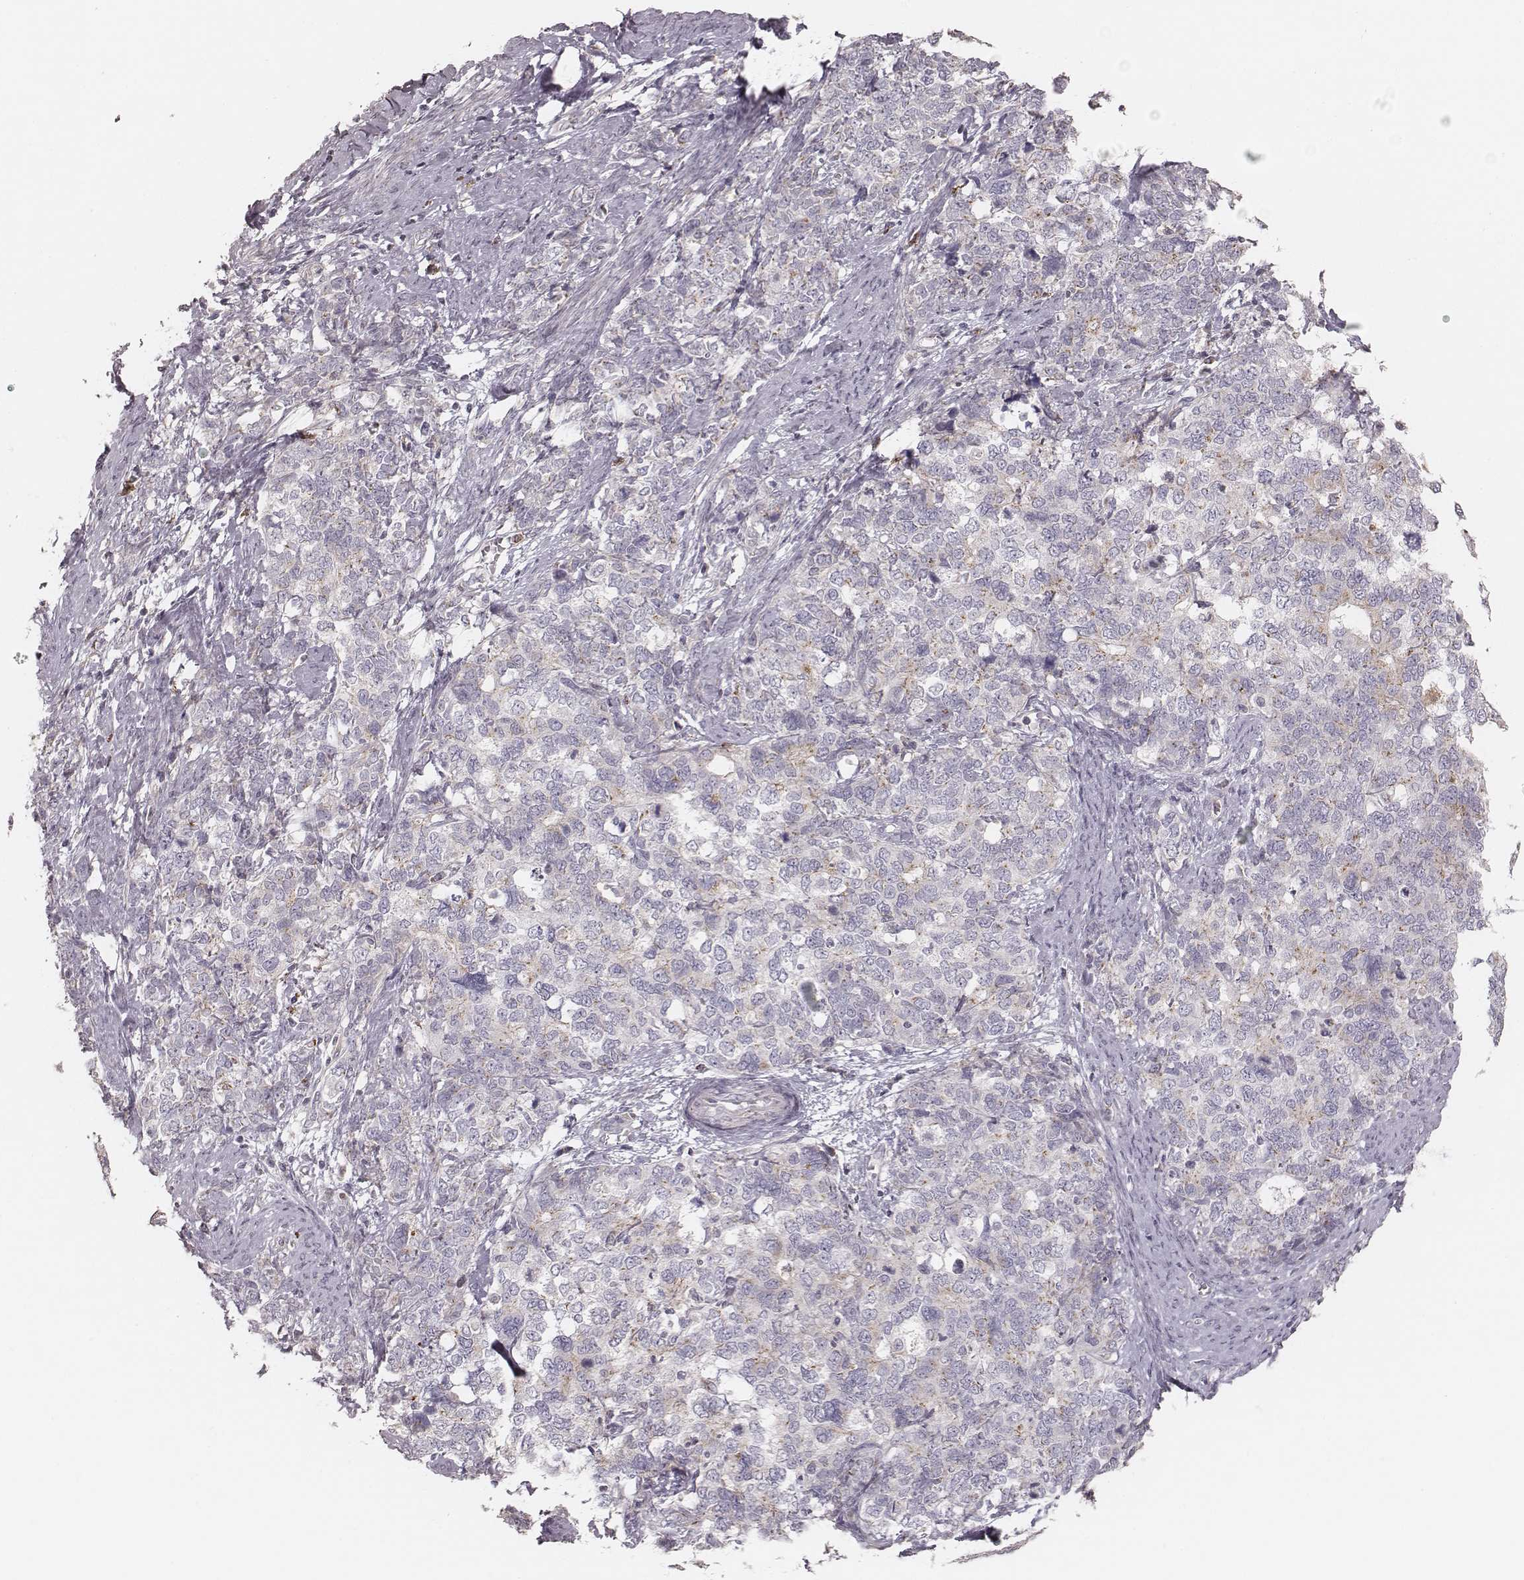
{"staining": {"intensity": "negative", "quantity": "none", "location": "none"}, "tissue": "cervical cancer", "cell_type": "Tumor cells", "image_type": "cancer", "snomed": [{"axis": "morphology", "description": "Squamous cell carcinoma, NOS"}, {"axis": "topography", "description": "Cervix"}], "caption": "IHC photomicrograph of human cervical cancer (squamous cell carcinoma) stained for a protein (brown), which exhibits no staining in tumor cells.", "gene": "ABCA7", "patient": {"sex": "female", "age": 63}}